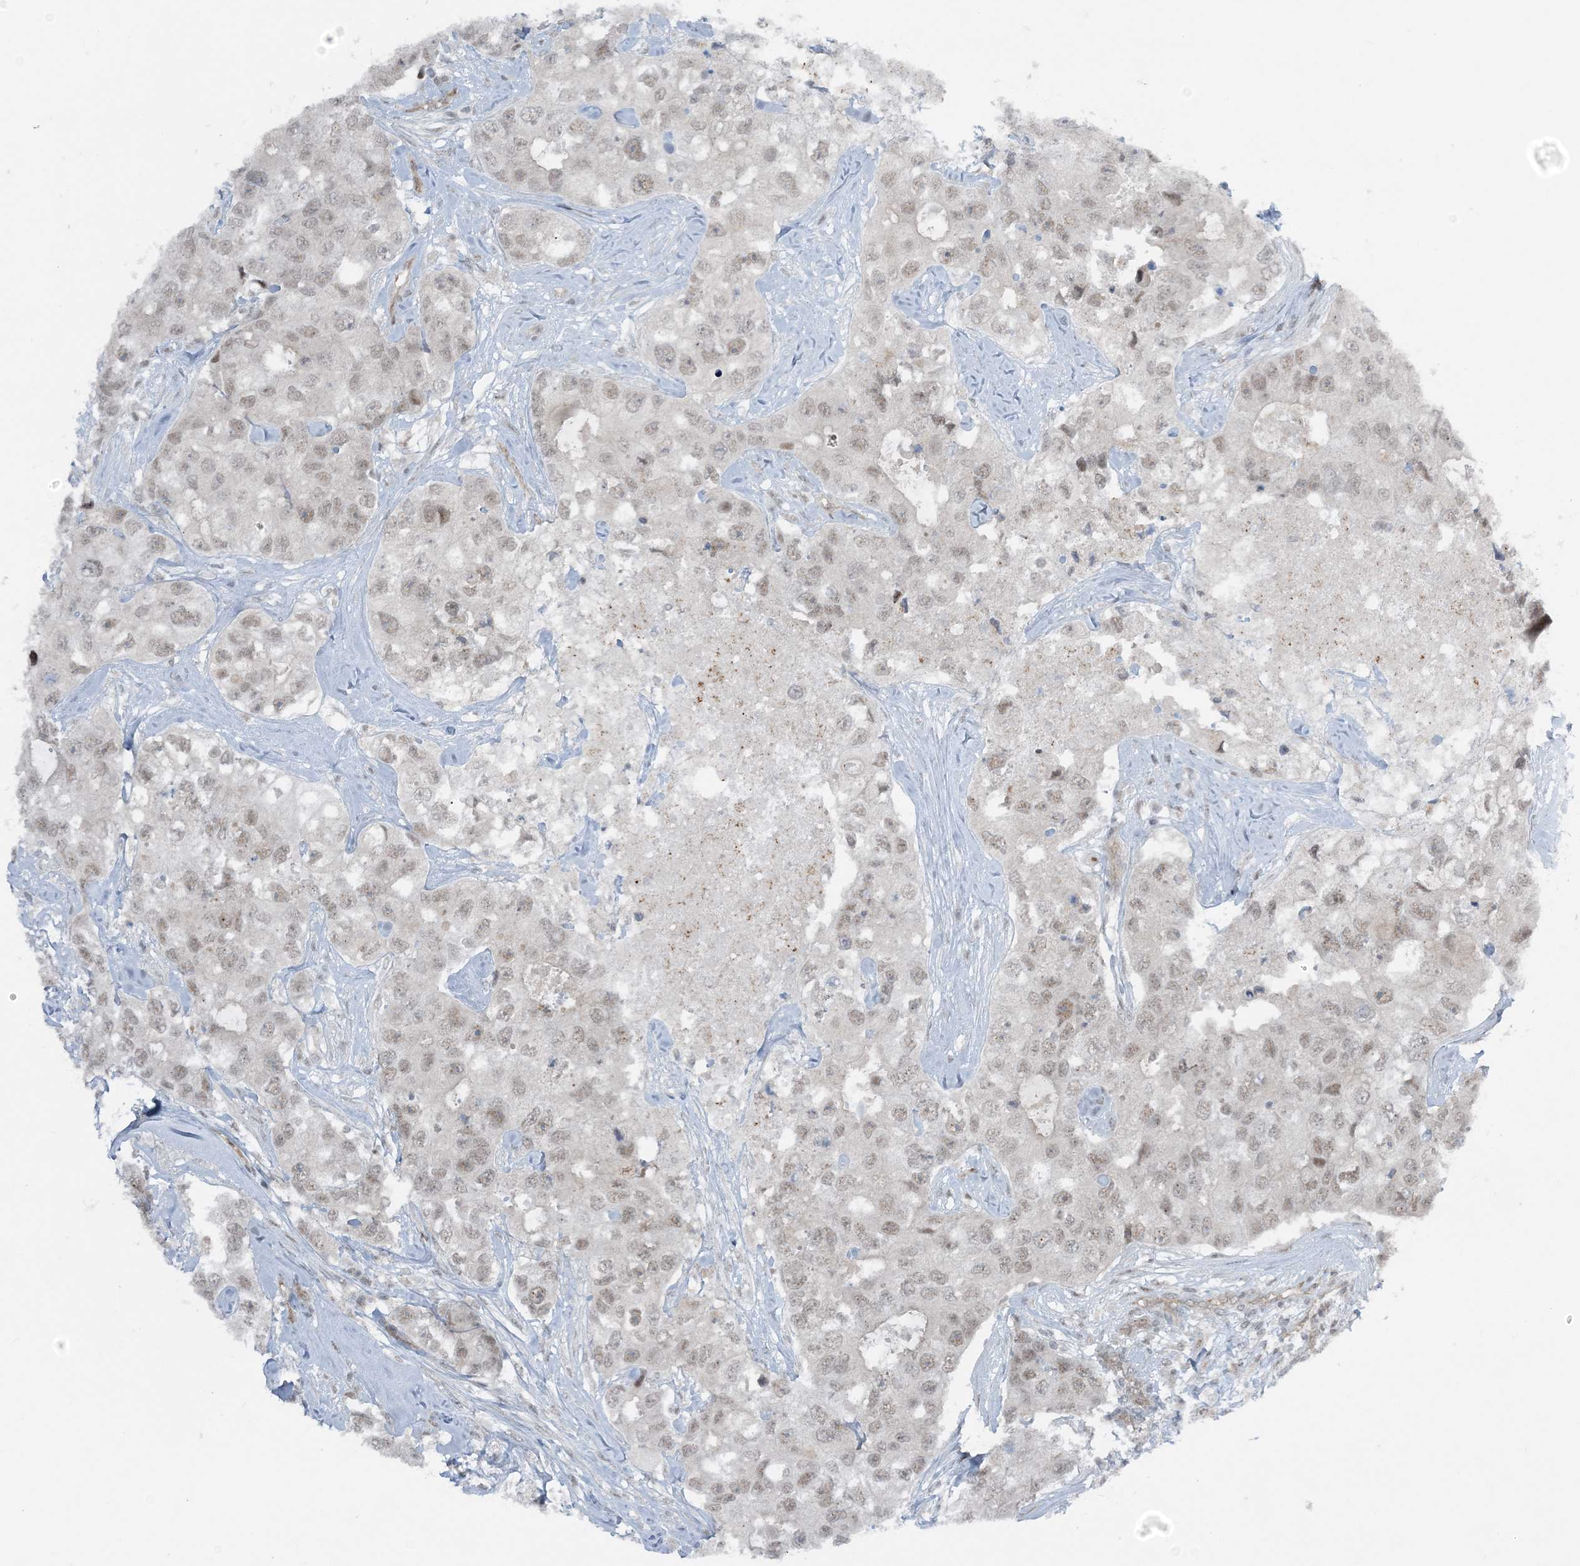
{"staining": {"intensity": "weak", "quantity": "25%-75%", "location": "nuclear"}, "tissue": "breast cancer", "cell_type": "Tumor cells", "image_type": "cancer", "snomed": [{"axis": "morphology", "description": "Duct carcinoma"}, {"axis": "topography", "description": "Breast"}], "caption": "A low amount of weak nuclear staining is seen in approximately 25%-75% of tumor cells in invasive ductal carcinoma (breast) tissue.", "gene": "ATP11A", "patient": {"sex": "female", "age": 62}}